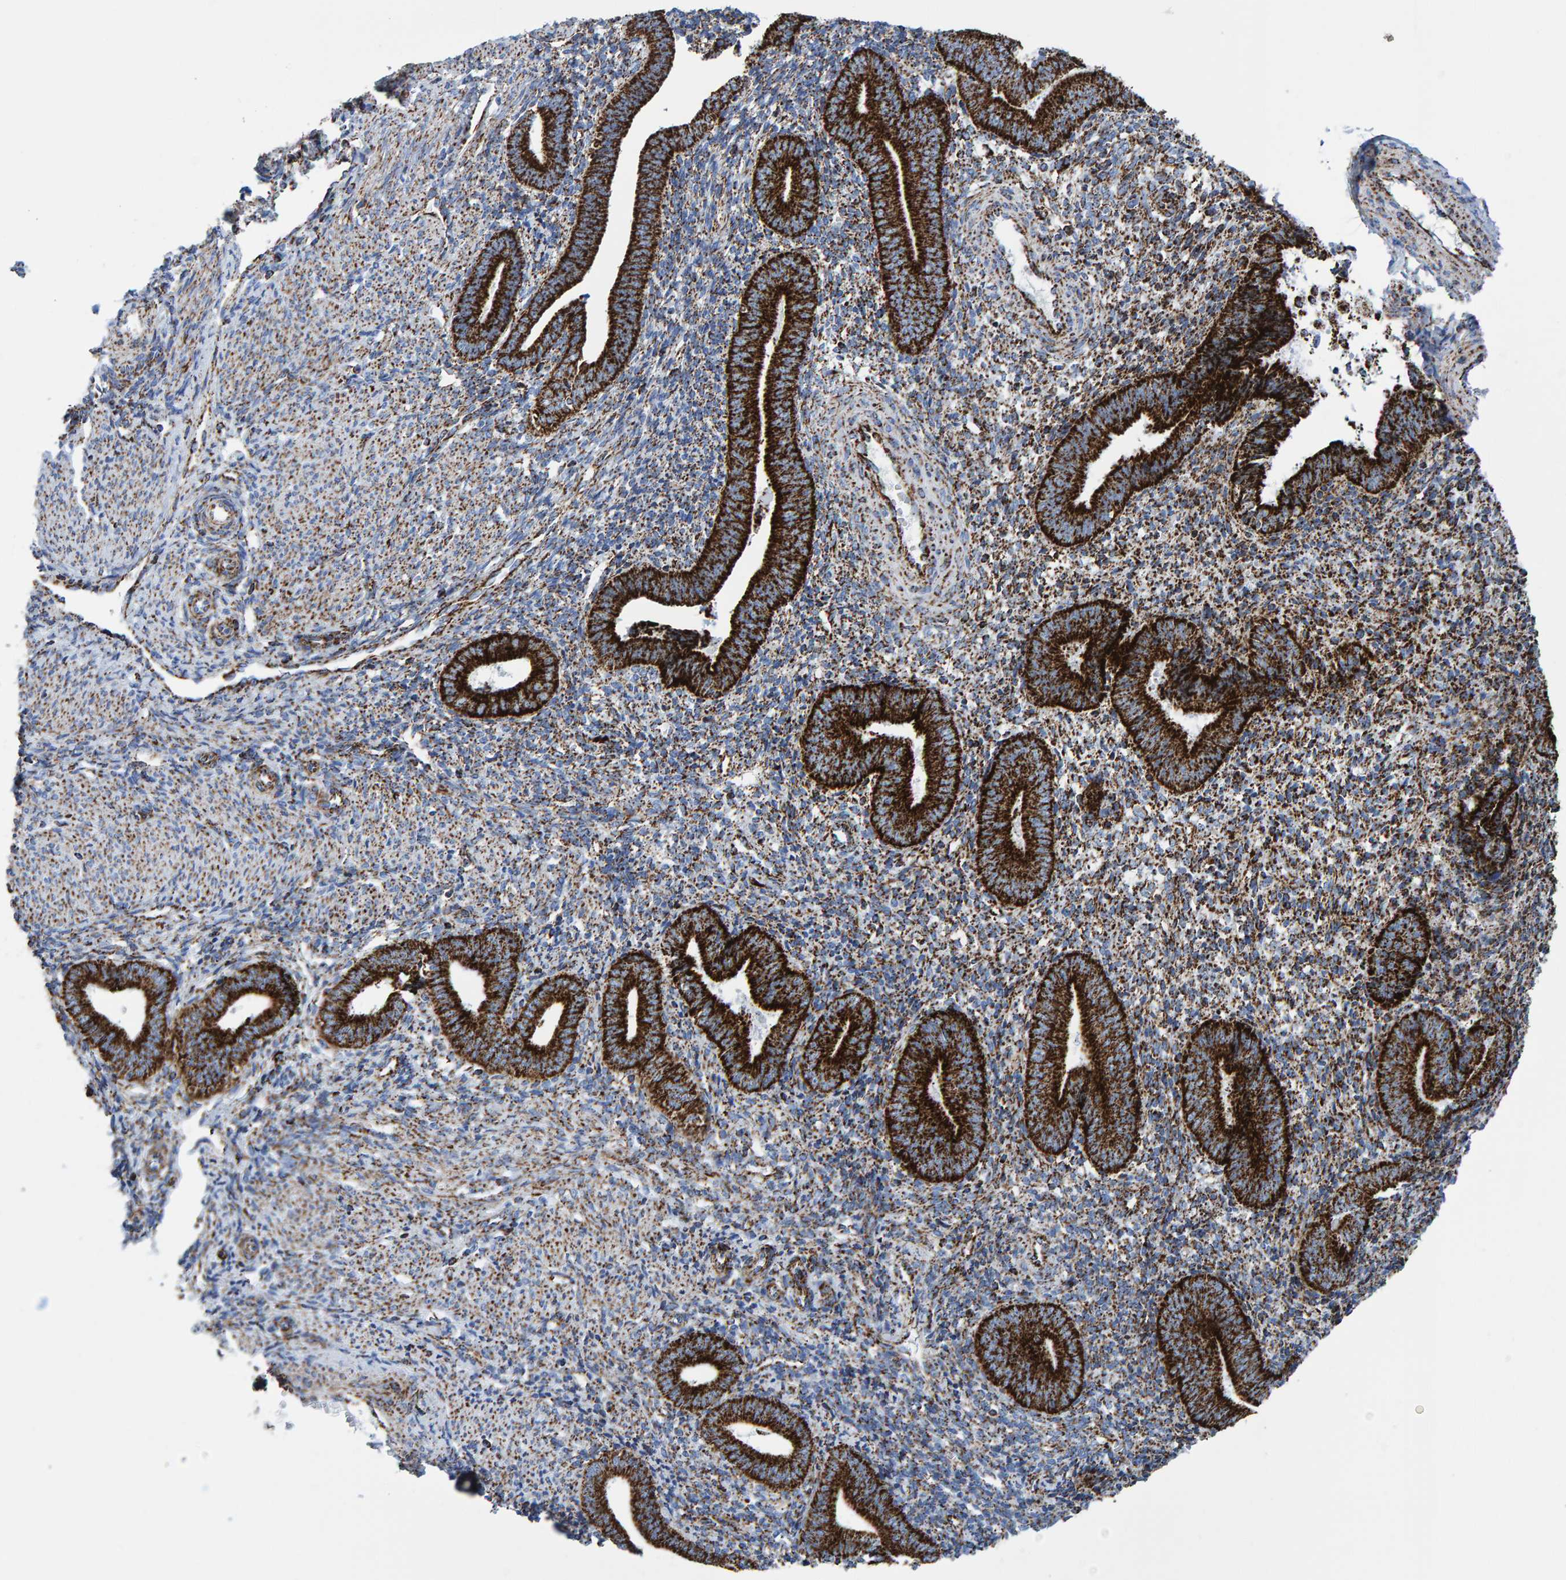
{"staining": {"intensity": "strong", "quantity": "25%-75%", "location": "cytoplasmic/membranous"}, "tissue": "endometrium", "cell_type": "Cells in endometrial stroma", "image_type": "normal", "snomed": [{"axis": "morphology", "description": "Normal tissue, NOS"}, {"axis": "topography", "description": "Uterus"}, {"axis": "topography", "description": "Endometrium"}], "caption": "Protein staining shows strong cytoplasmic/membranous positivity in about 25%-75% of cells in endometrial stroma in benign endometrium.", "gene": "ENSG00000262660", "patient": {"sex": "female", "age": 33}}